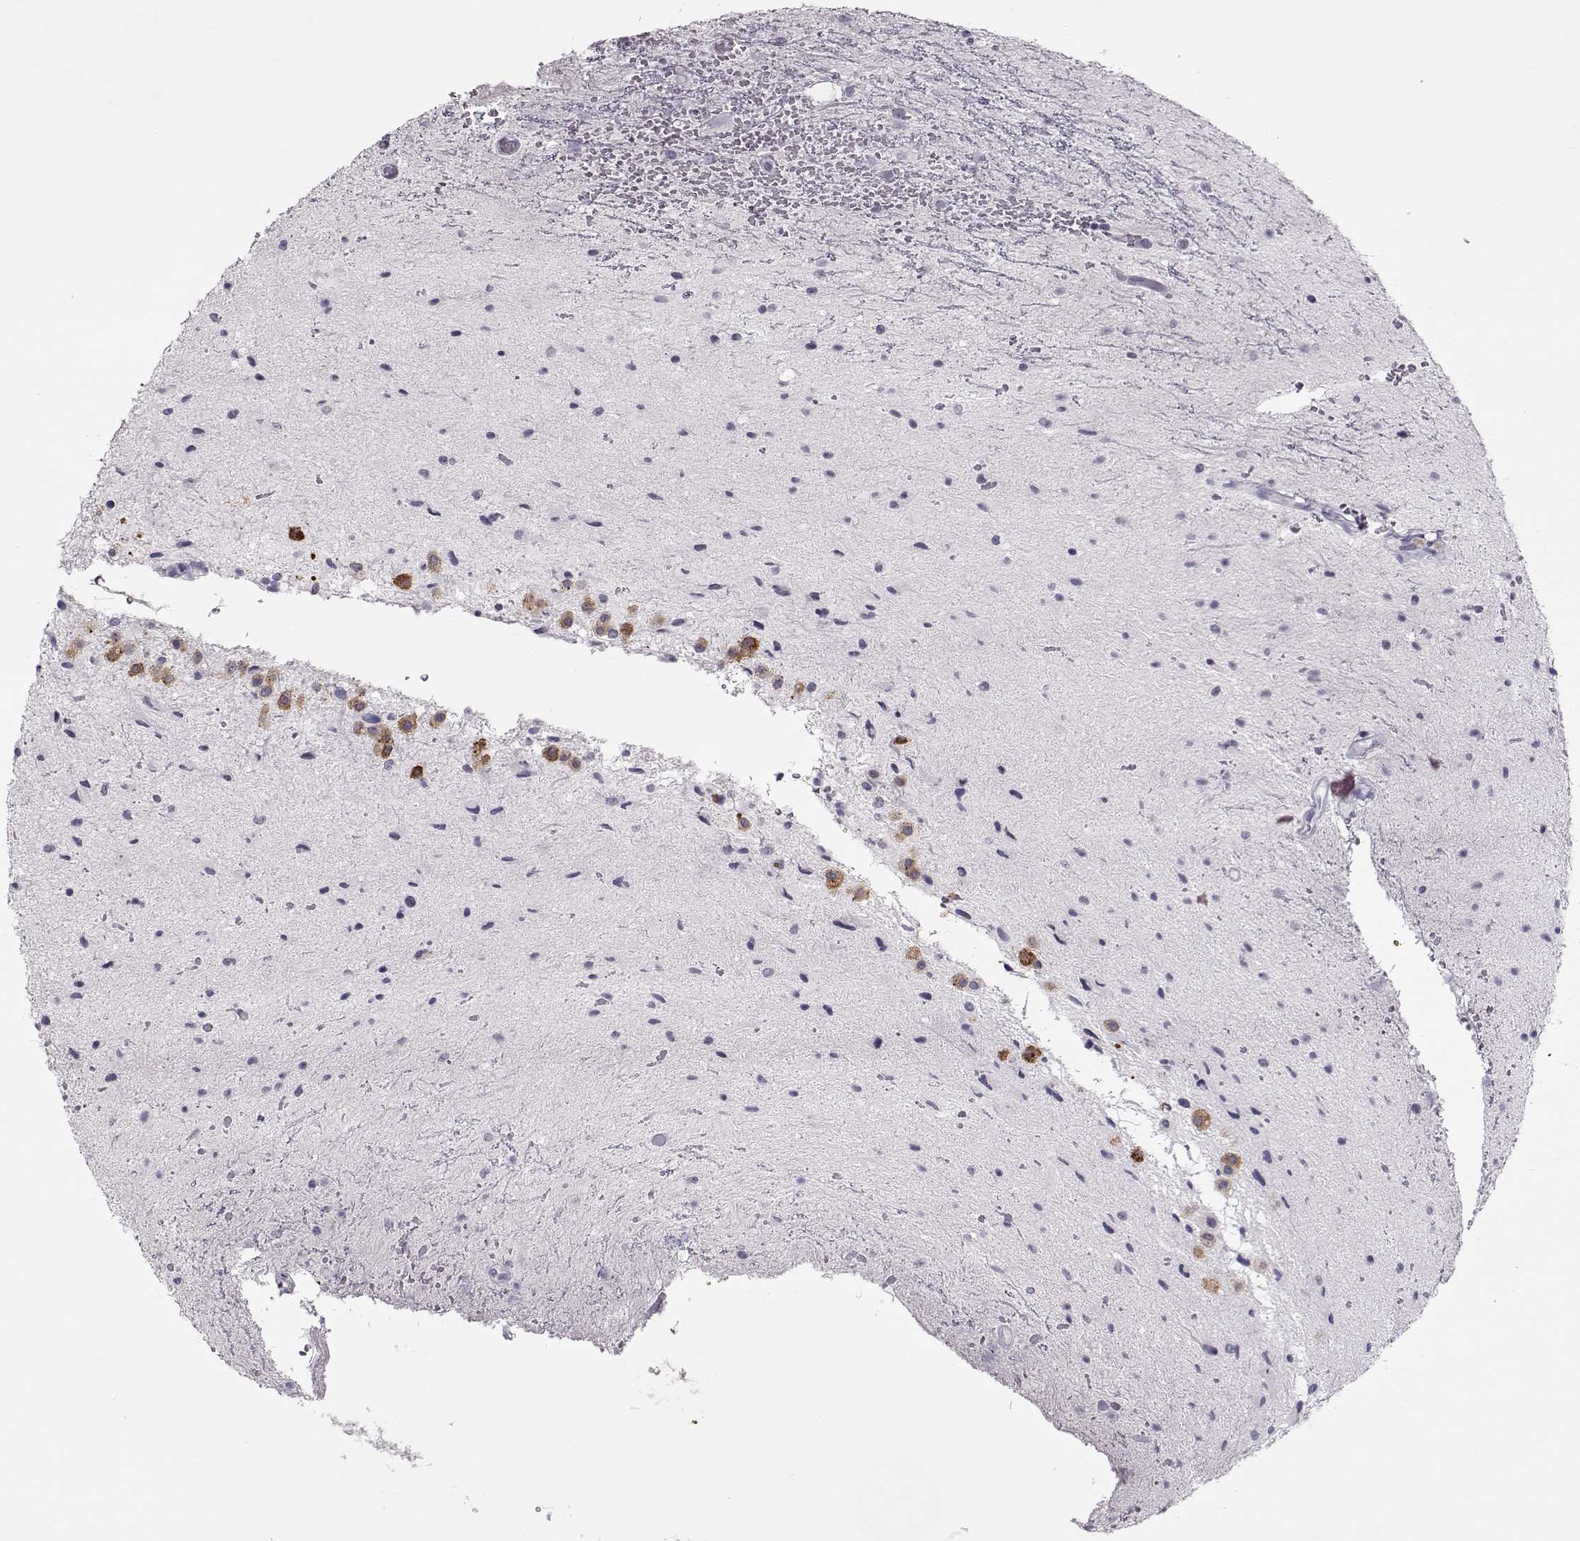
{"staining": {"intensity": "negative", "quantity": "none", "location": "none"}, "tissue": "glioma", "cell_type": "Tumor cells", "image_type": "cancer", "snomed": [{"axis": "morphology", "description": "Glioma, malignant, Low grade"}, {"axis": "topography", "description": "Cerebellum"}], "caption": "Protein analysis of glioma displays no significant staining in tumor cells. (DAB (3,3'-diaminobenzidine) immunohistochemistry (IHC) visualized using brightfield microscopy, high magnification).", "gene": "SGO1", "patient": {"sex": "female", "age": 14}}